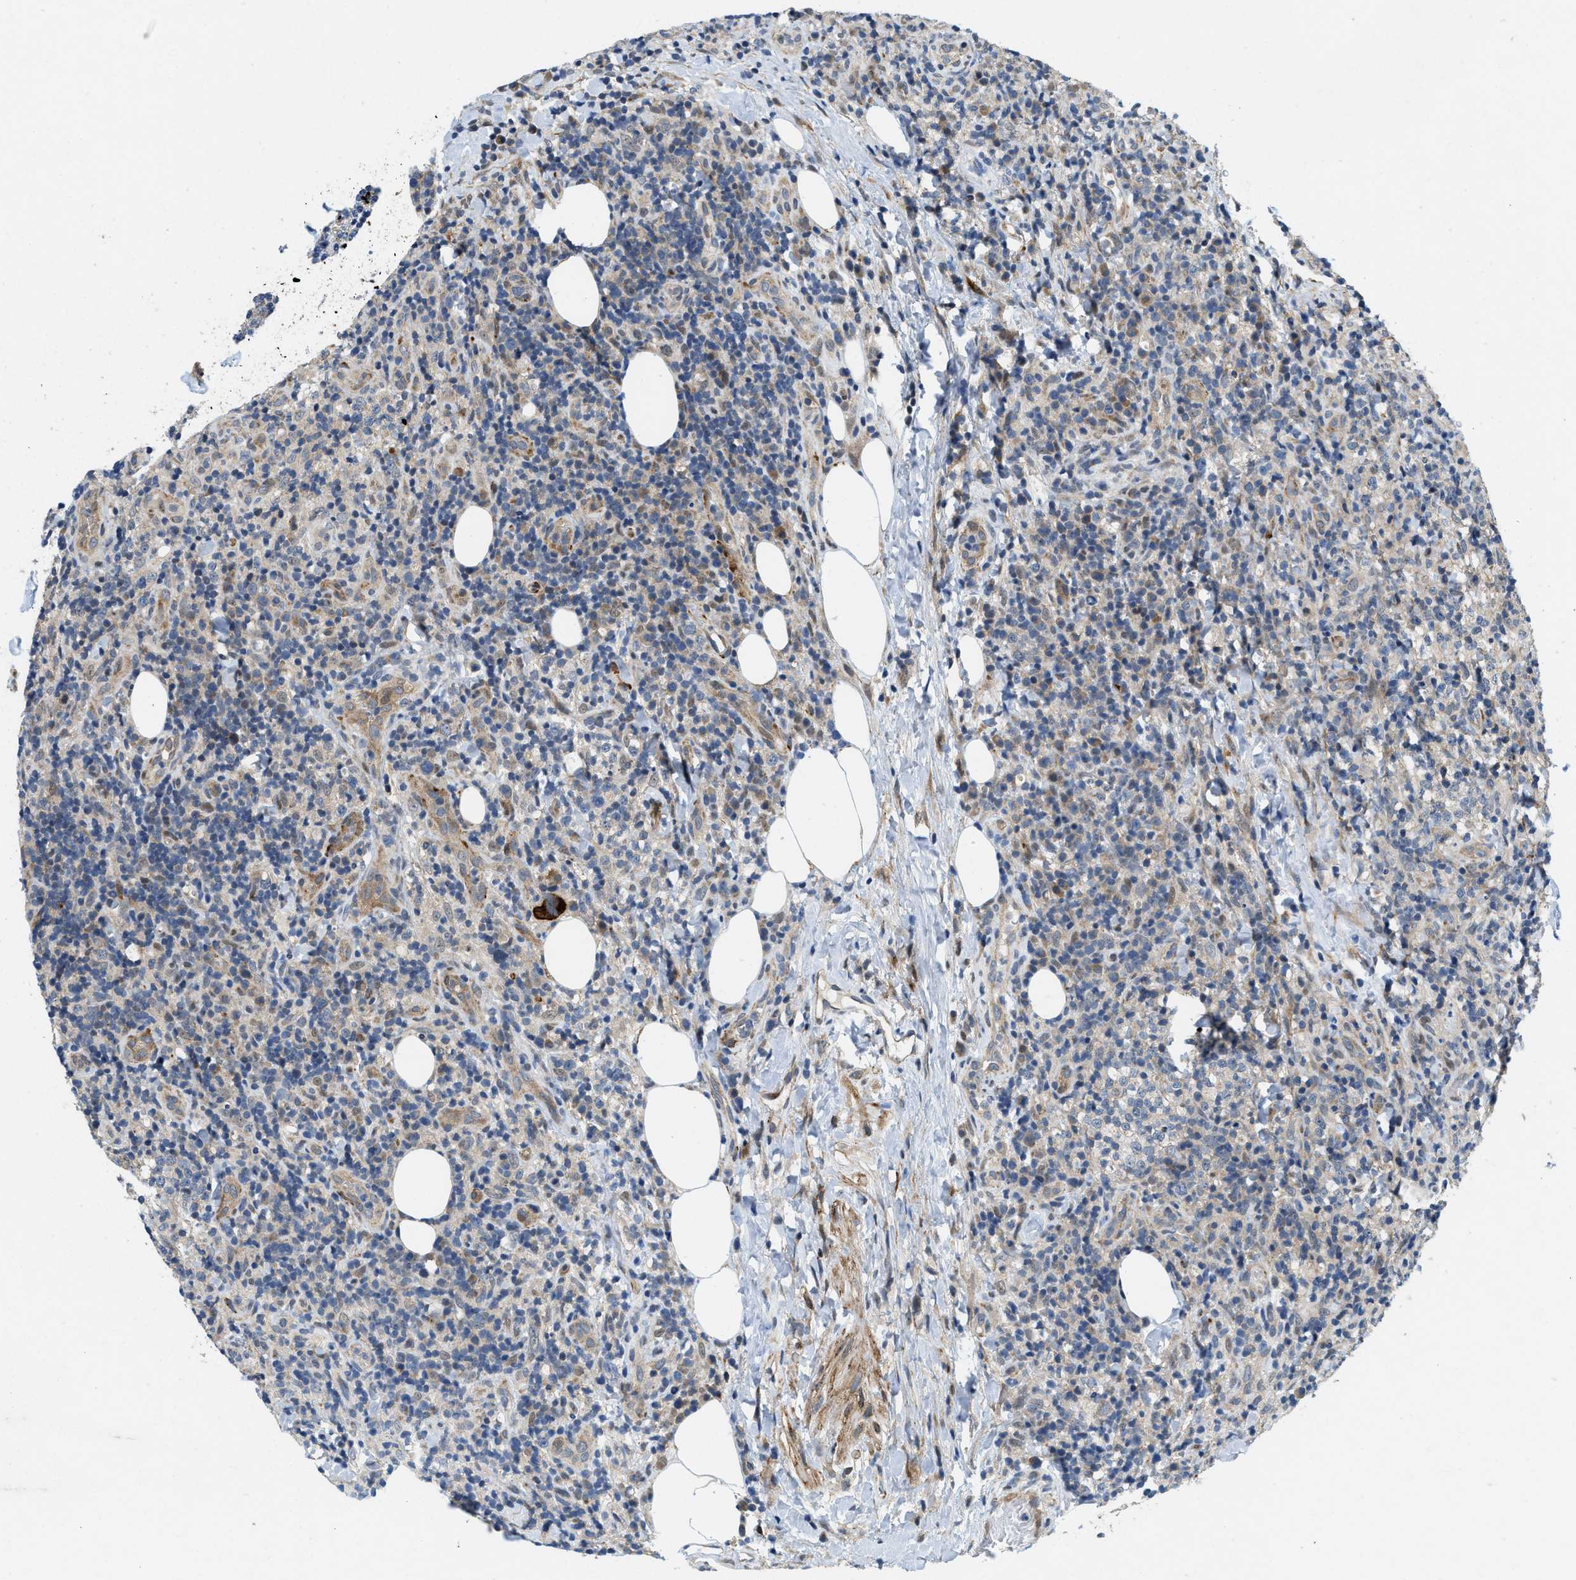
{"staining": {"intensity": "weak", "quantity": "<25%", "location": "cytoplasmic/membranous"}, "tissue": "lymphoma", "cell_type": "Tumor cells", "image_type": "cancer", "snomed": [{"axis": "morphology", "description": "Malignant lymphoma, non-Hodgkin's type, High grade"}, {"axis": "topography", "description": "Lymph node"}], "caption": "Tumor cells show no significant staining in lymphoma.", "gene": "ZNF599", "patient": {"sex": "female", "age": 76}}